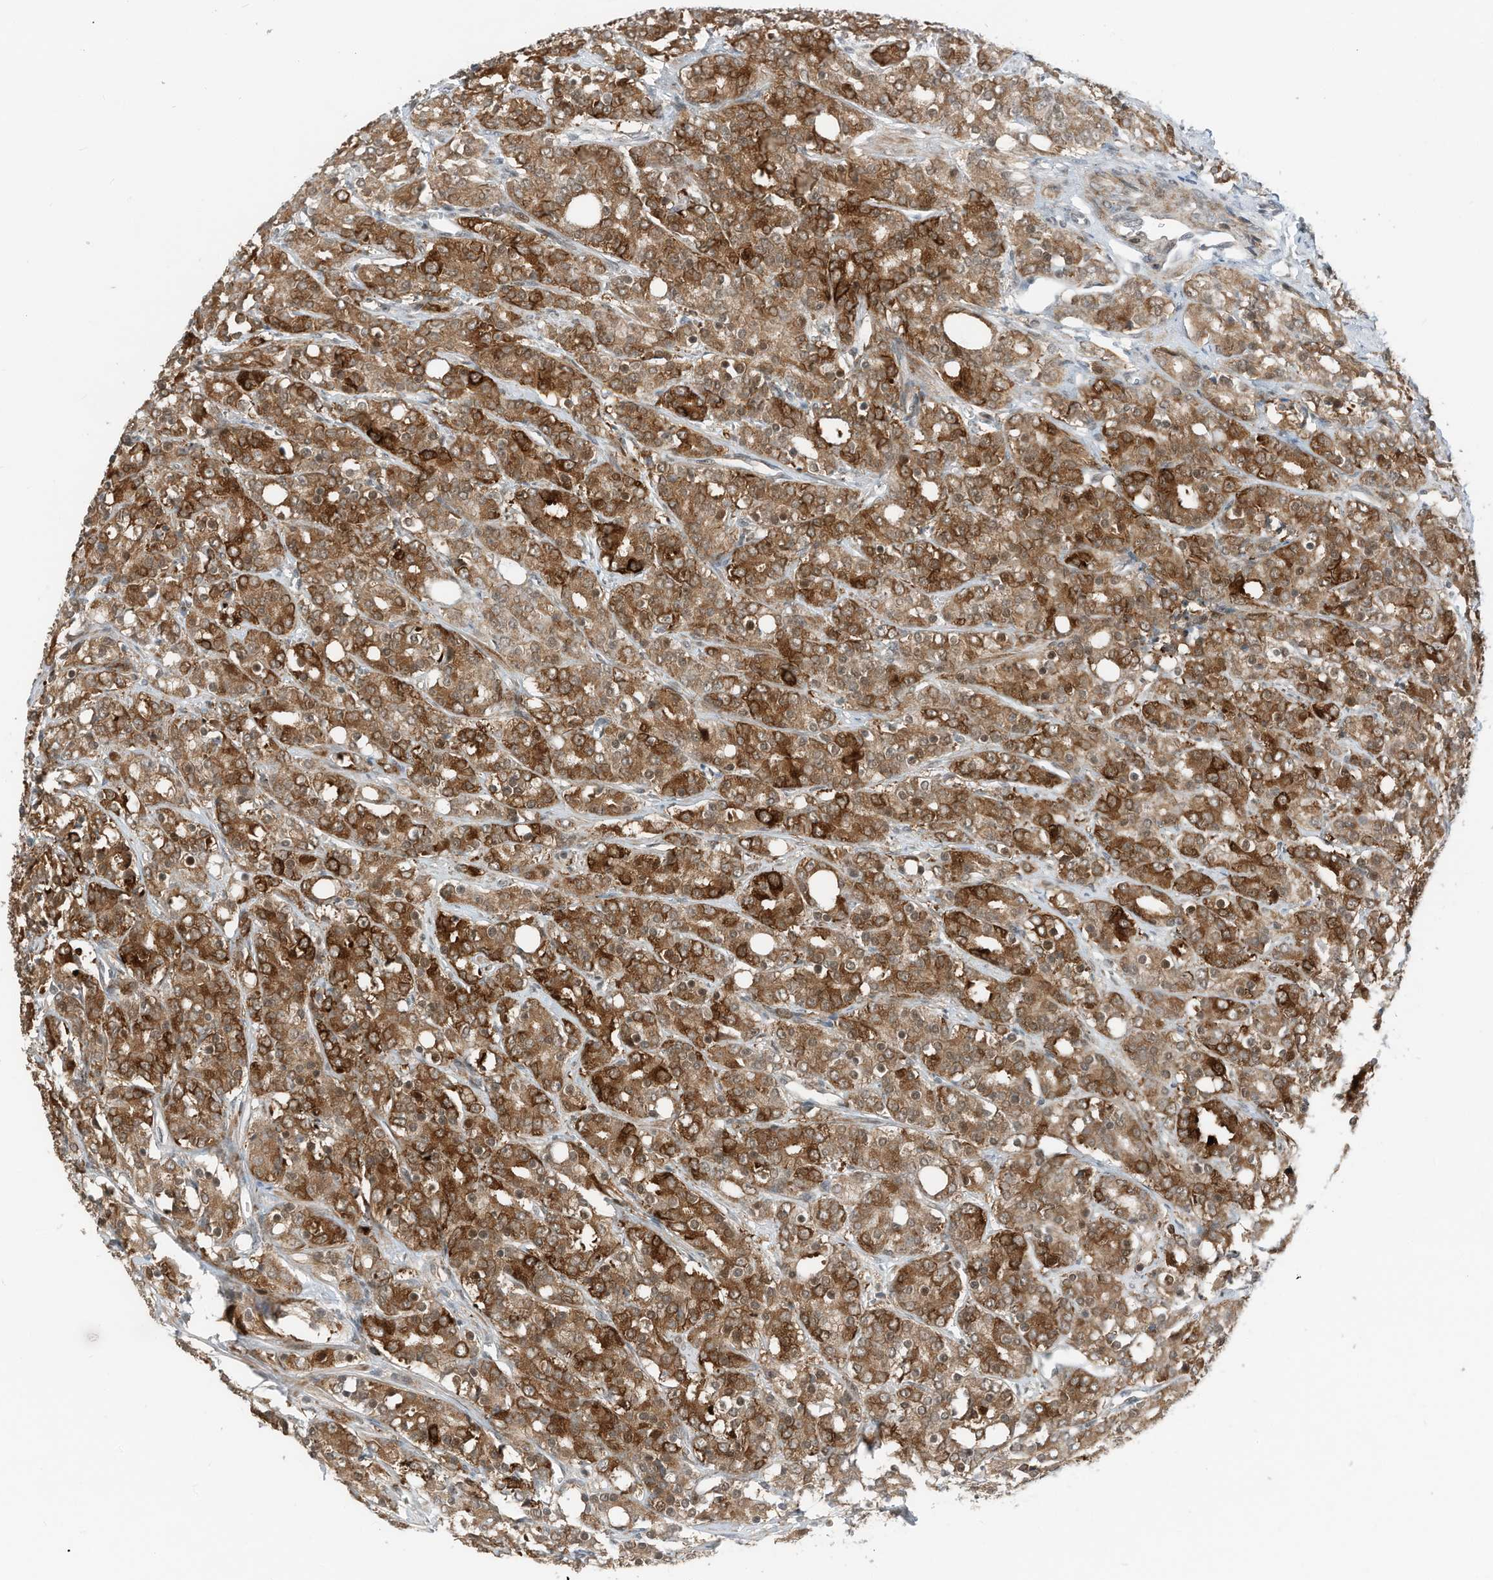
{"staining": {"intensity": "strong", "quantity": ">75%", "location": "cytoplasmic/membranous"}, "tissue": "prostate cancer", "cell_type": "Tumor cells", "image_type": "cancer", "snomed": [{"axis": "morphology", "description": "Adenocarcinoma, High grade"}, {"axis": "topography", "description": "Prostate"}], "caption": "Immunohistochemistry photomicrograph of adenocarcinoma (high-grade) (prostate) stained for a protein (brown), which demonstrates high levels of strong cytoplasmic/membranous expression in about >75% of tumor cells.", "gene": "RMND1", "patient": {"sex": "male", "age": 62}}